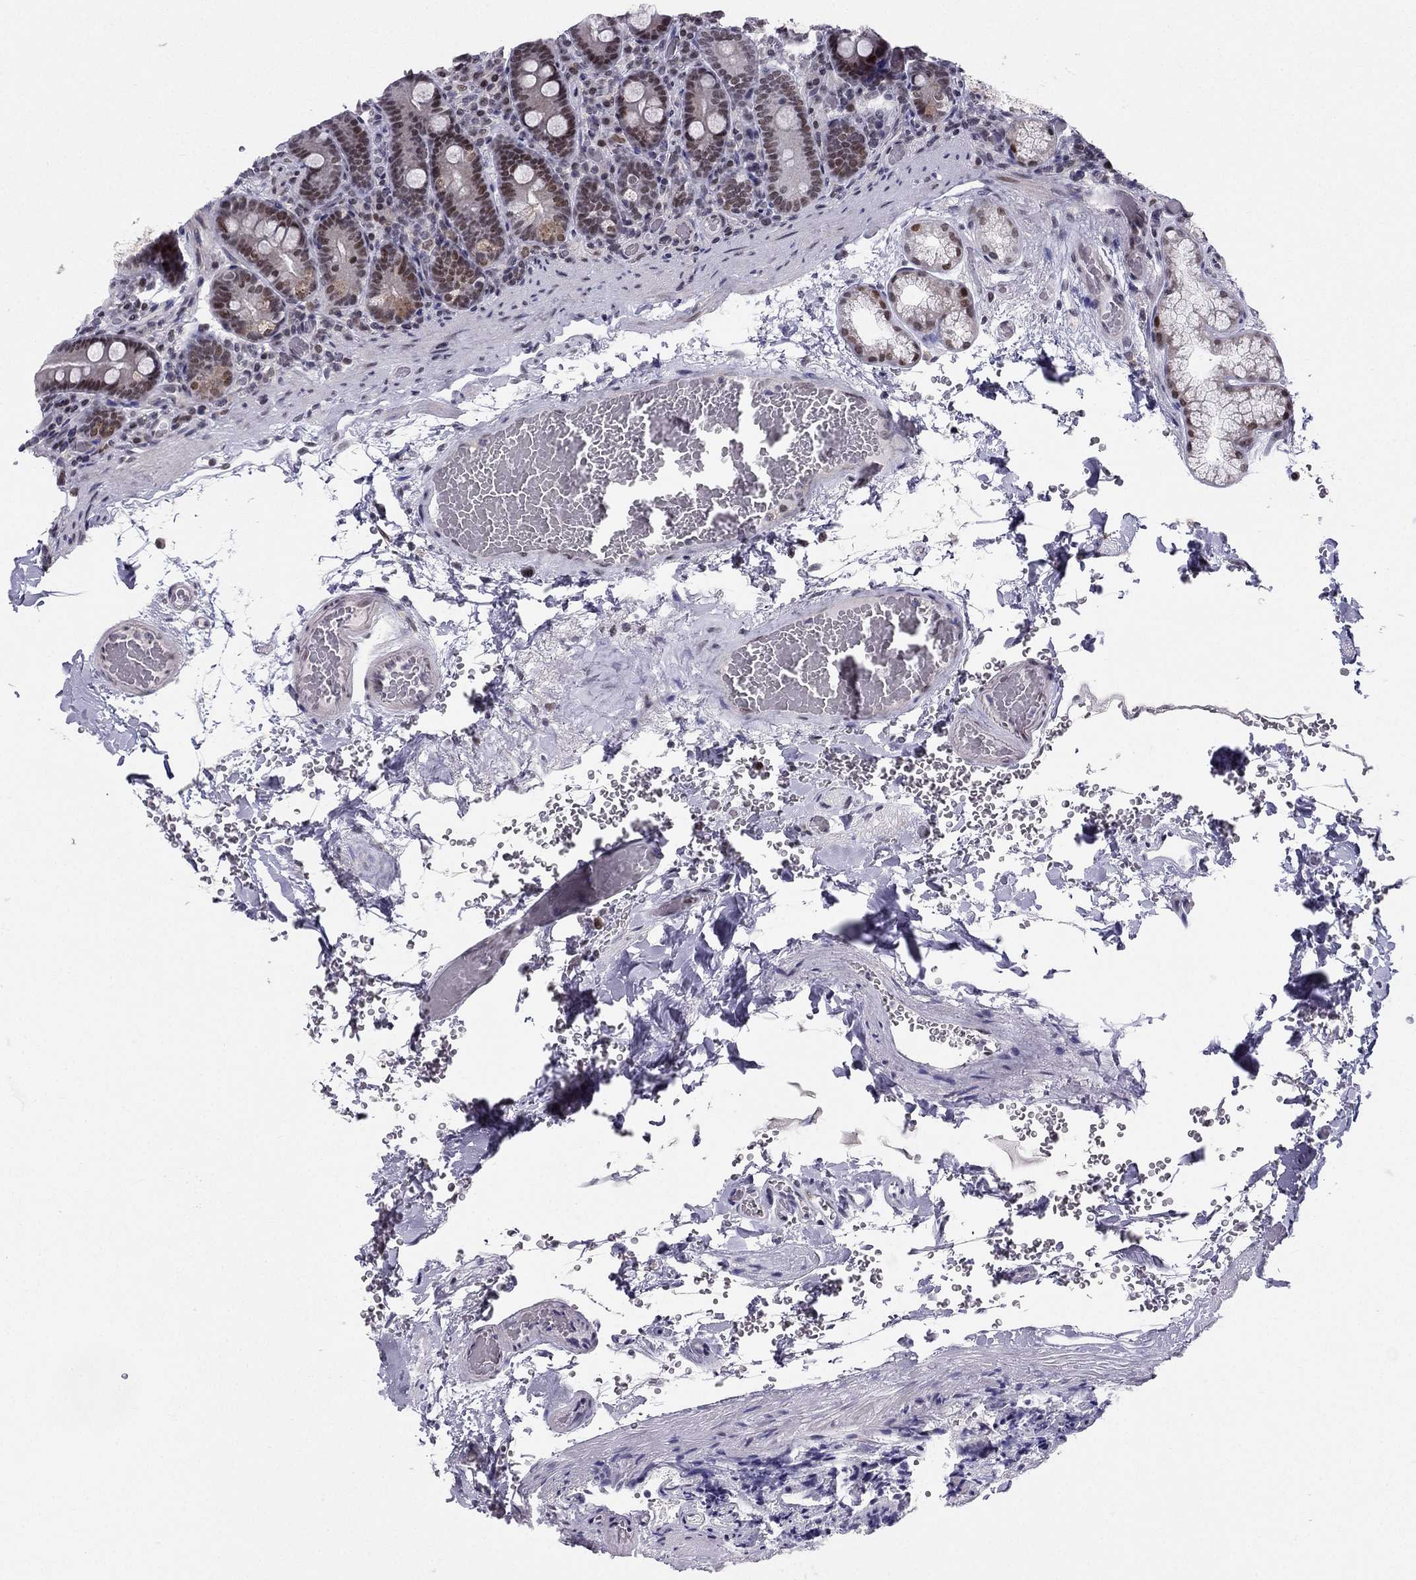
{"staining": {"intensity": "moderate", "quantity": "<25%", "location": "nuclear"}, "tissue": "duodenum", "cell_type": "Glandular cells", "image_type": "normal", "snomed": [{"axis": "morphology", "description": "Normal tissue, NOS"}, {"axis": "topography", "description": "Duodenum"}], "caption": "The micrograph displays staining of normal duodenum, revealing moderate nuclear protein staining (brown color) within glandular cells.", "gene": "RPRD2", "patient": {"sex": "female", "age": 62}}